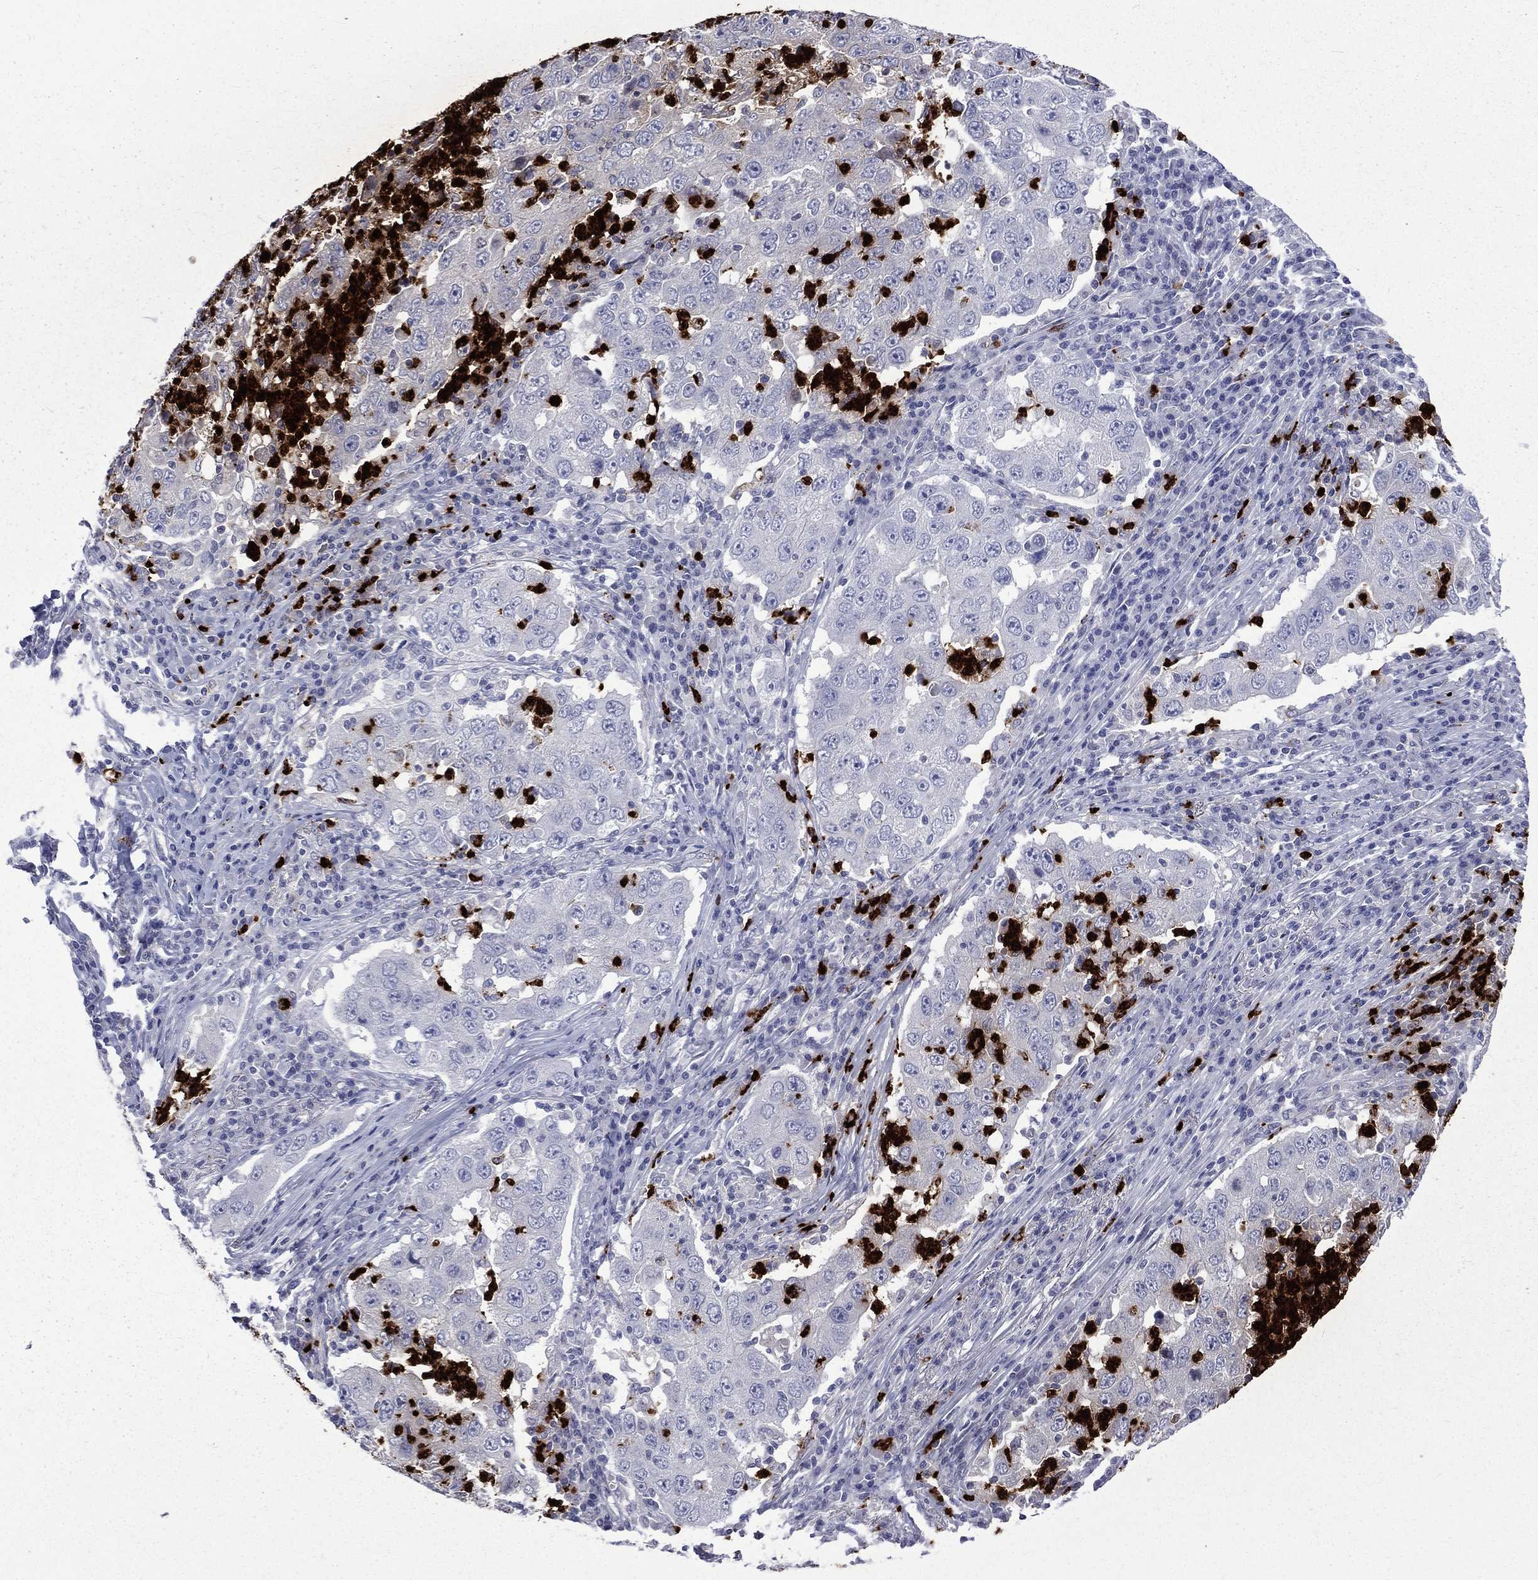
{"staining": {"intensity": "negative", "quantity": "none", "location": "none"}, "tissue": "lung cancer", "cell_type": "Tumor cells", "image_type": "cancer", "snomed": [{"axis": "morphology", "description": "Adenocarcinoma, NOS"}, {"axis": "topography", "description": "Lung"}], "caption": "IHC image of neoplastic tissue: adenocarcinoma (lung) stained with DAB shows no significant protein positivity in tumor cells.", "gene": "ELANE", "patient": {"sex": "male", "age": 73}}